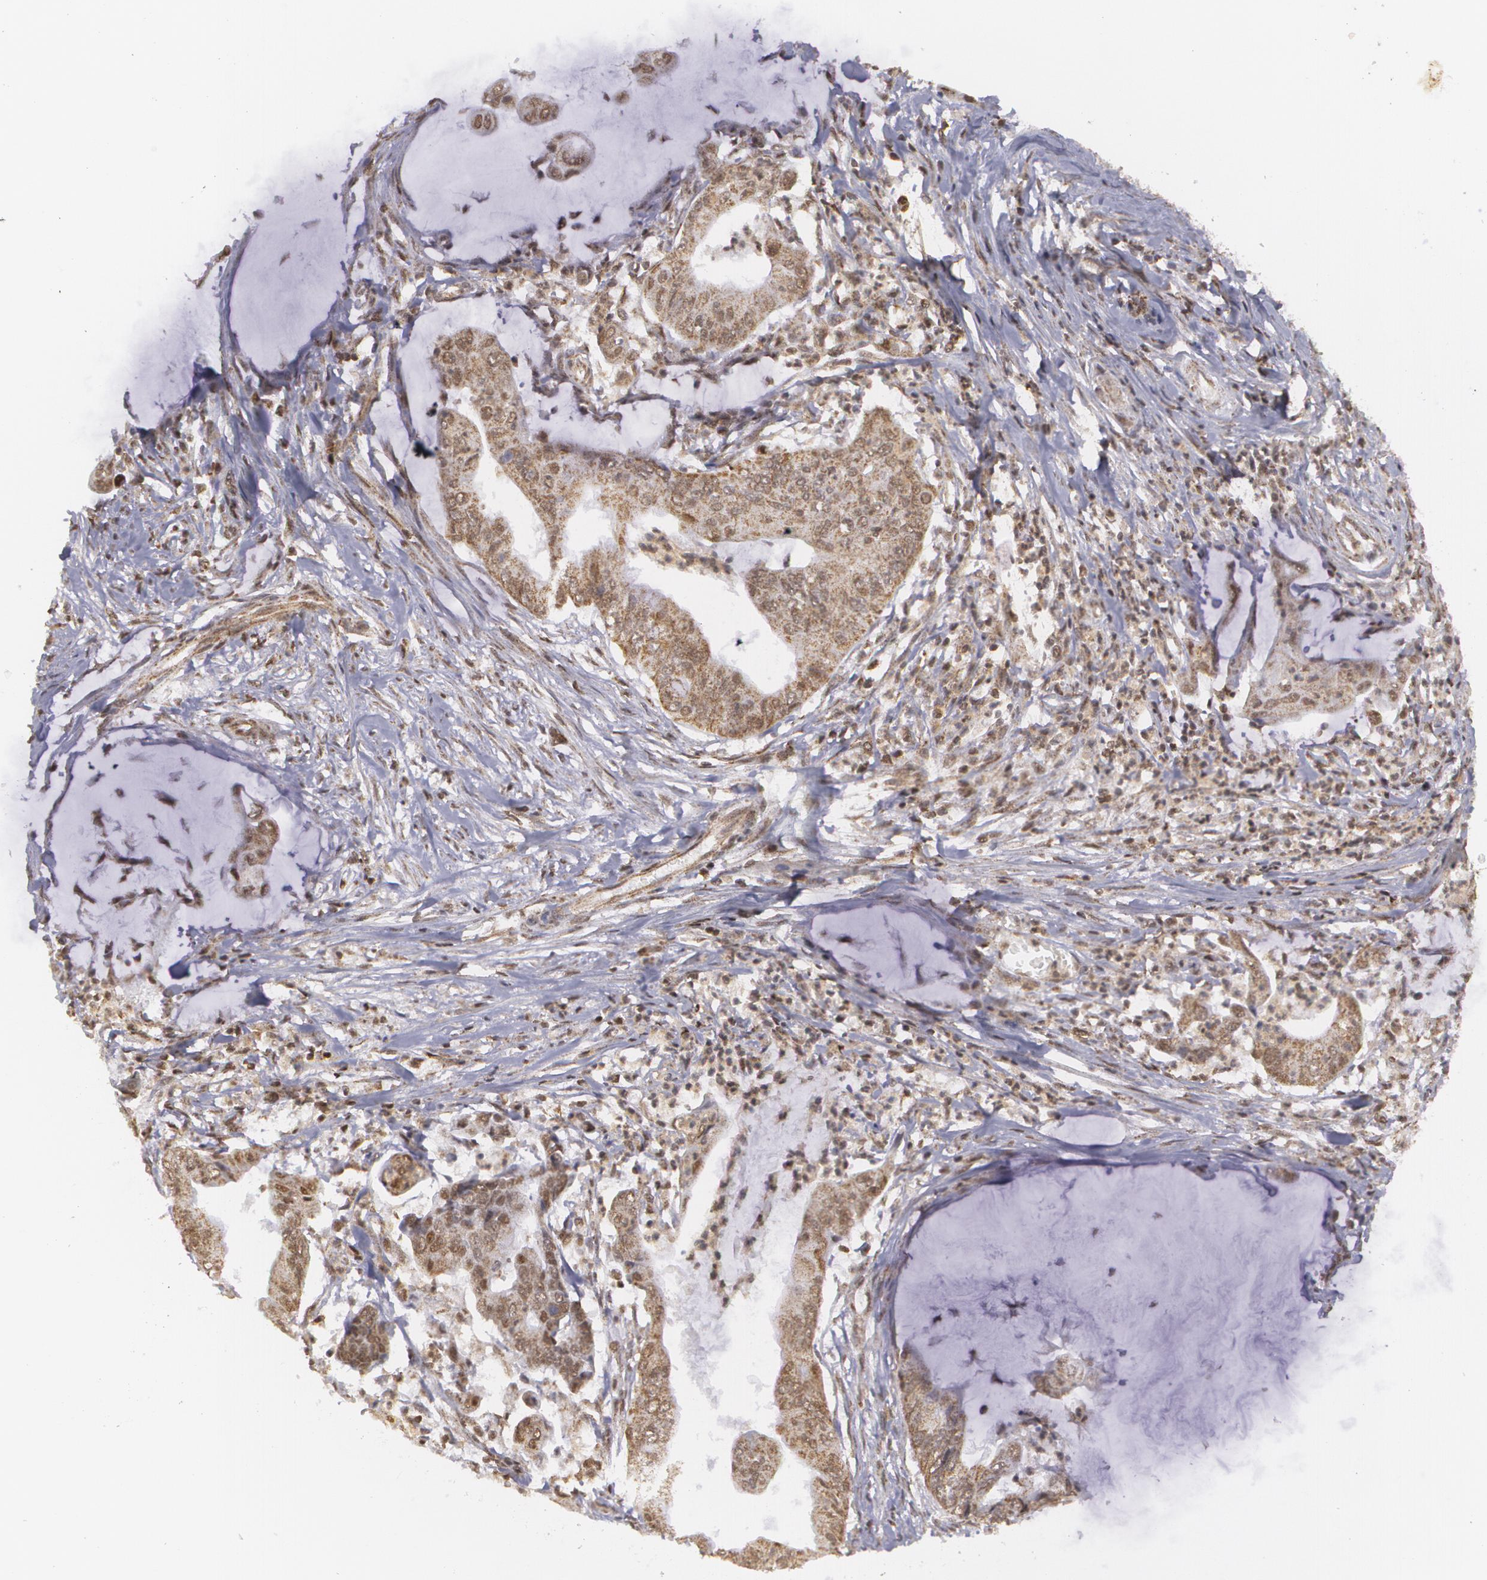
{"staining": {"intensity": "weak", "quantity": ">75%", "location": "cytoplasmic/membranous,nuclear"}, "tissue": "stomach cancer", "cell_type": "Tumor cells", "image_type": "cancer", "snomed": [{"axis": "morphology", "description": "Adenocarcinoma, NOS"}, {"axis": "topography", "description": "Stomach, upper"}], "caption": "The micrograph exhibits staining of adenocarcinoma (stomach), revealing weak cytoplasmic/membranous and nuclear protein positivity (brown color) within tumor cells.", "gene": "MXD1", "patient": {"sex": "male", "age": 80}}